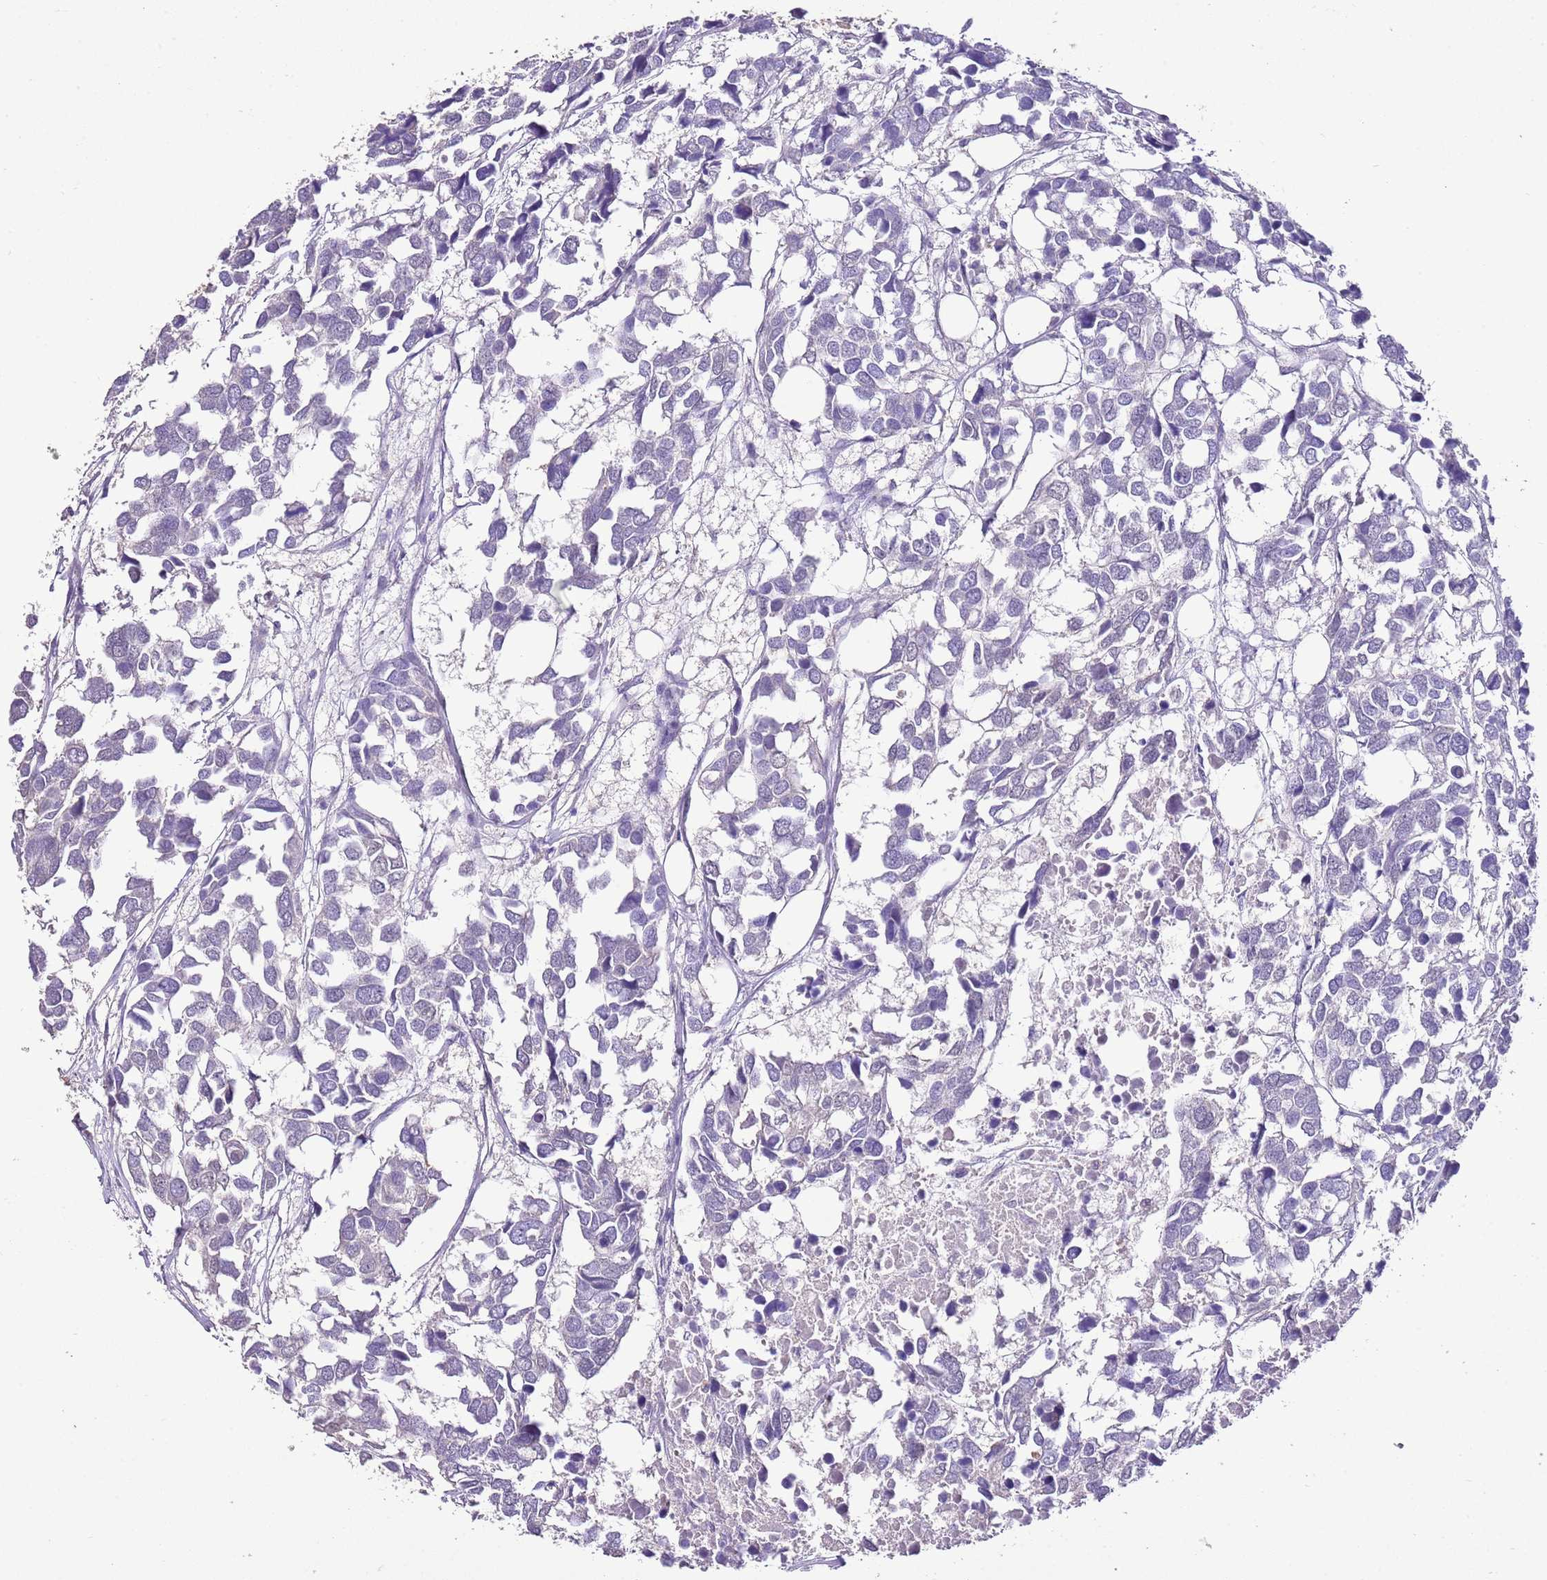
{"staining": {"intensity": "negative", "quantity": "none", "location": "none"}, "tissue": "breast cancer", "cell_type": "Tumor cells", "image_type": "cancer", "snomed": [{"axis": "morphology", "description": "Duct carcinoma"}, {"axis": "topography", "description": "Breast"}], "caption": "The immunohistochemistry micrograph has no significant positivity in tumor cells of breast cancer tissue.", "gene": "IZUMO4", "patient": {"sex": "female", "age": 83}}